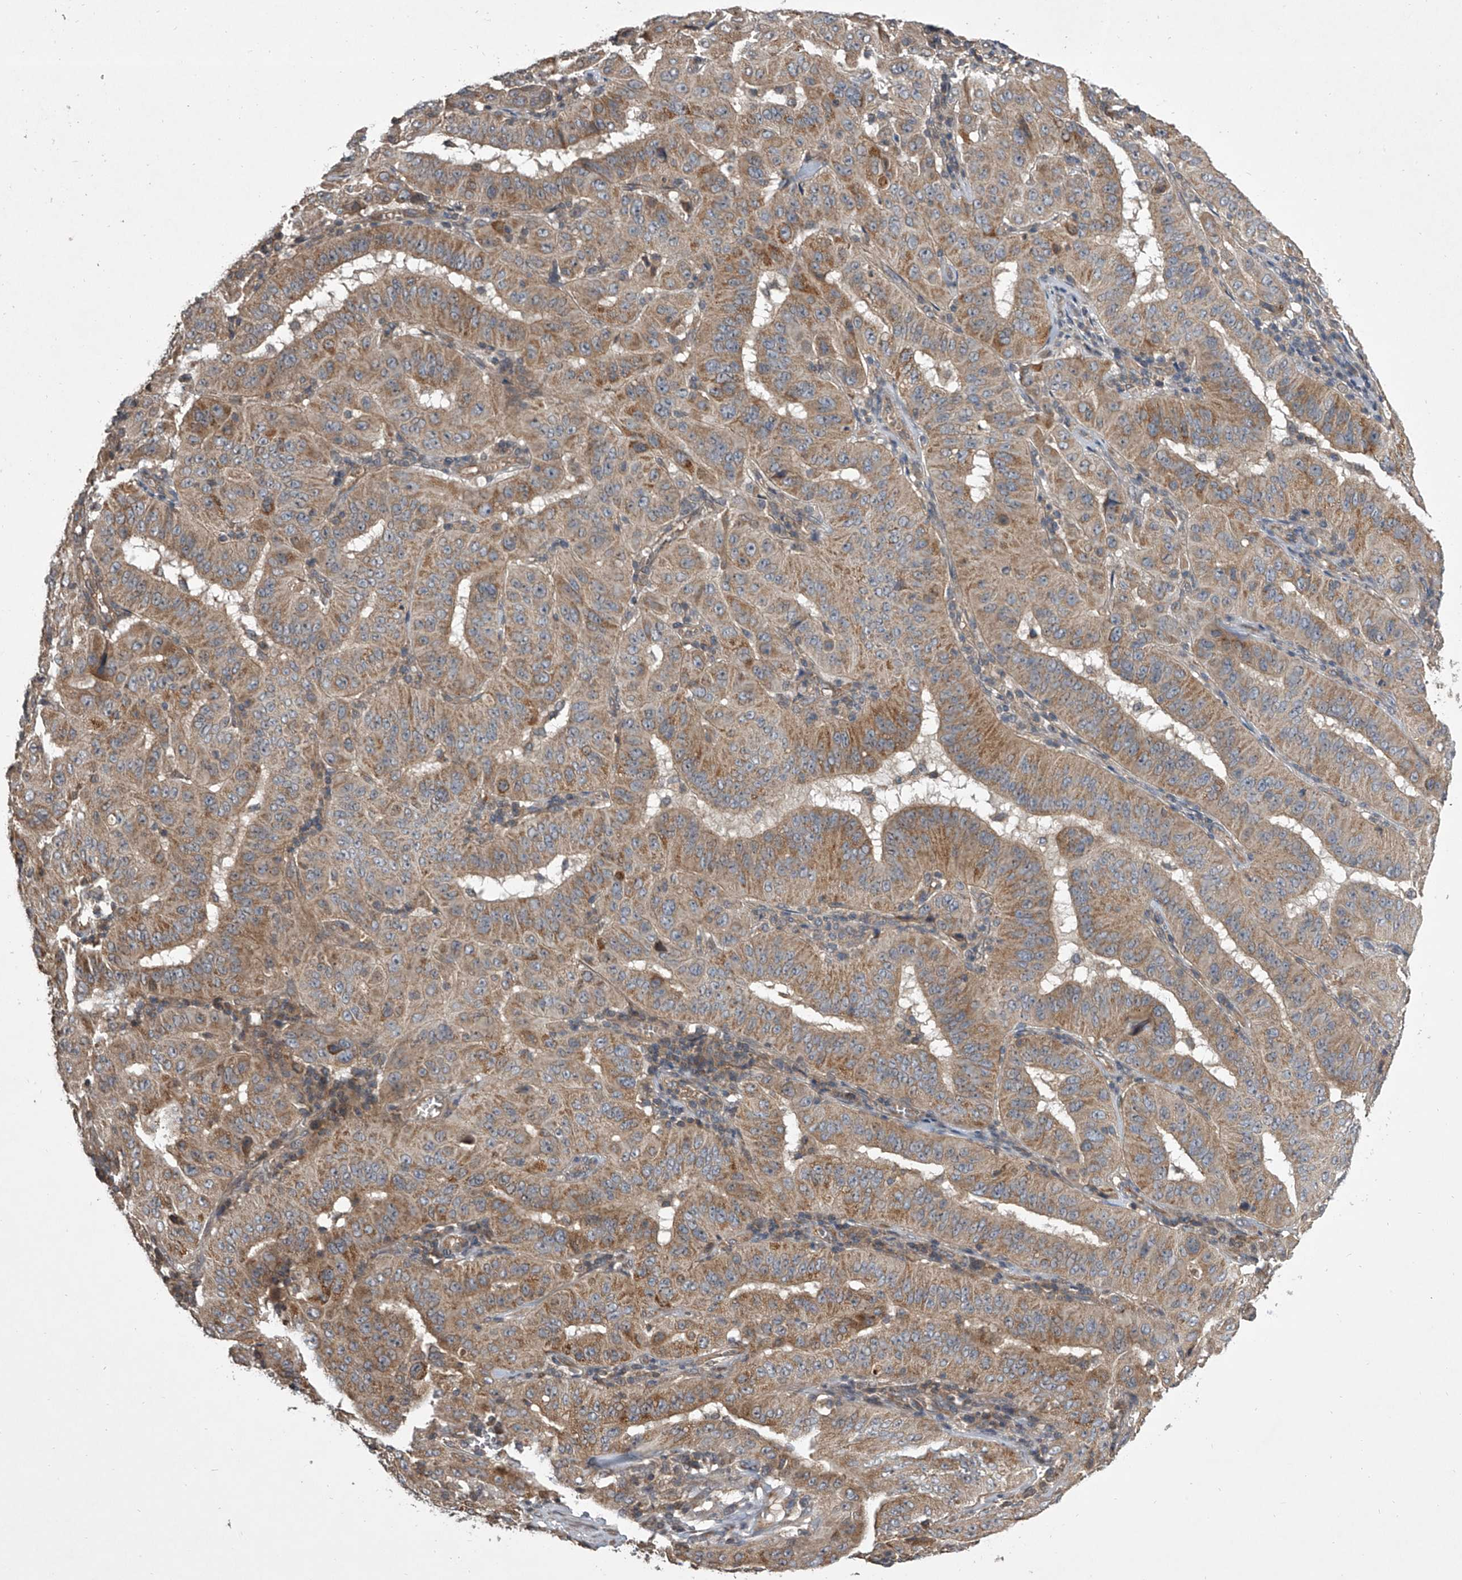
{"staining": {"intensity": "moderate", "quantity": ">75%", "location": "cytoplasmic/membranous"}, "tissue": "pancreatic cancer", "cell_type": "Tumor cells", "image_type": "cancer", "snomed": [{"axis": "morphology", "description": "Adenocarcinoma, NOS"}, {"axis": "topography", "description": "Pancreas"}], "caption": "Human pancreatic cancer stained for a protein (brown) exhibits moderate cytoplasmic/membranous positive staining in approximately >75% of tumor cells.", "gene": "NFS1", "patient": {"sex": "male", "age": 63}}